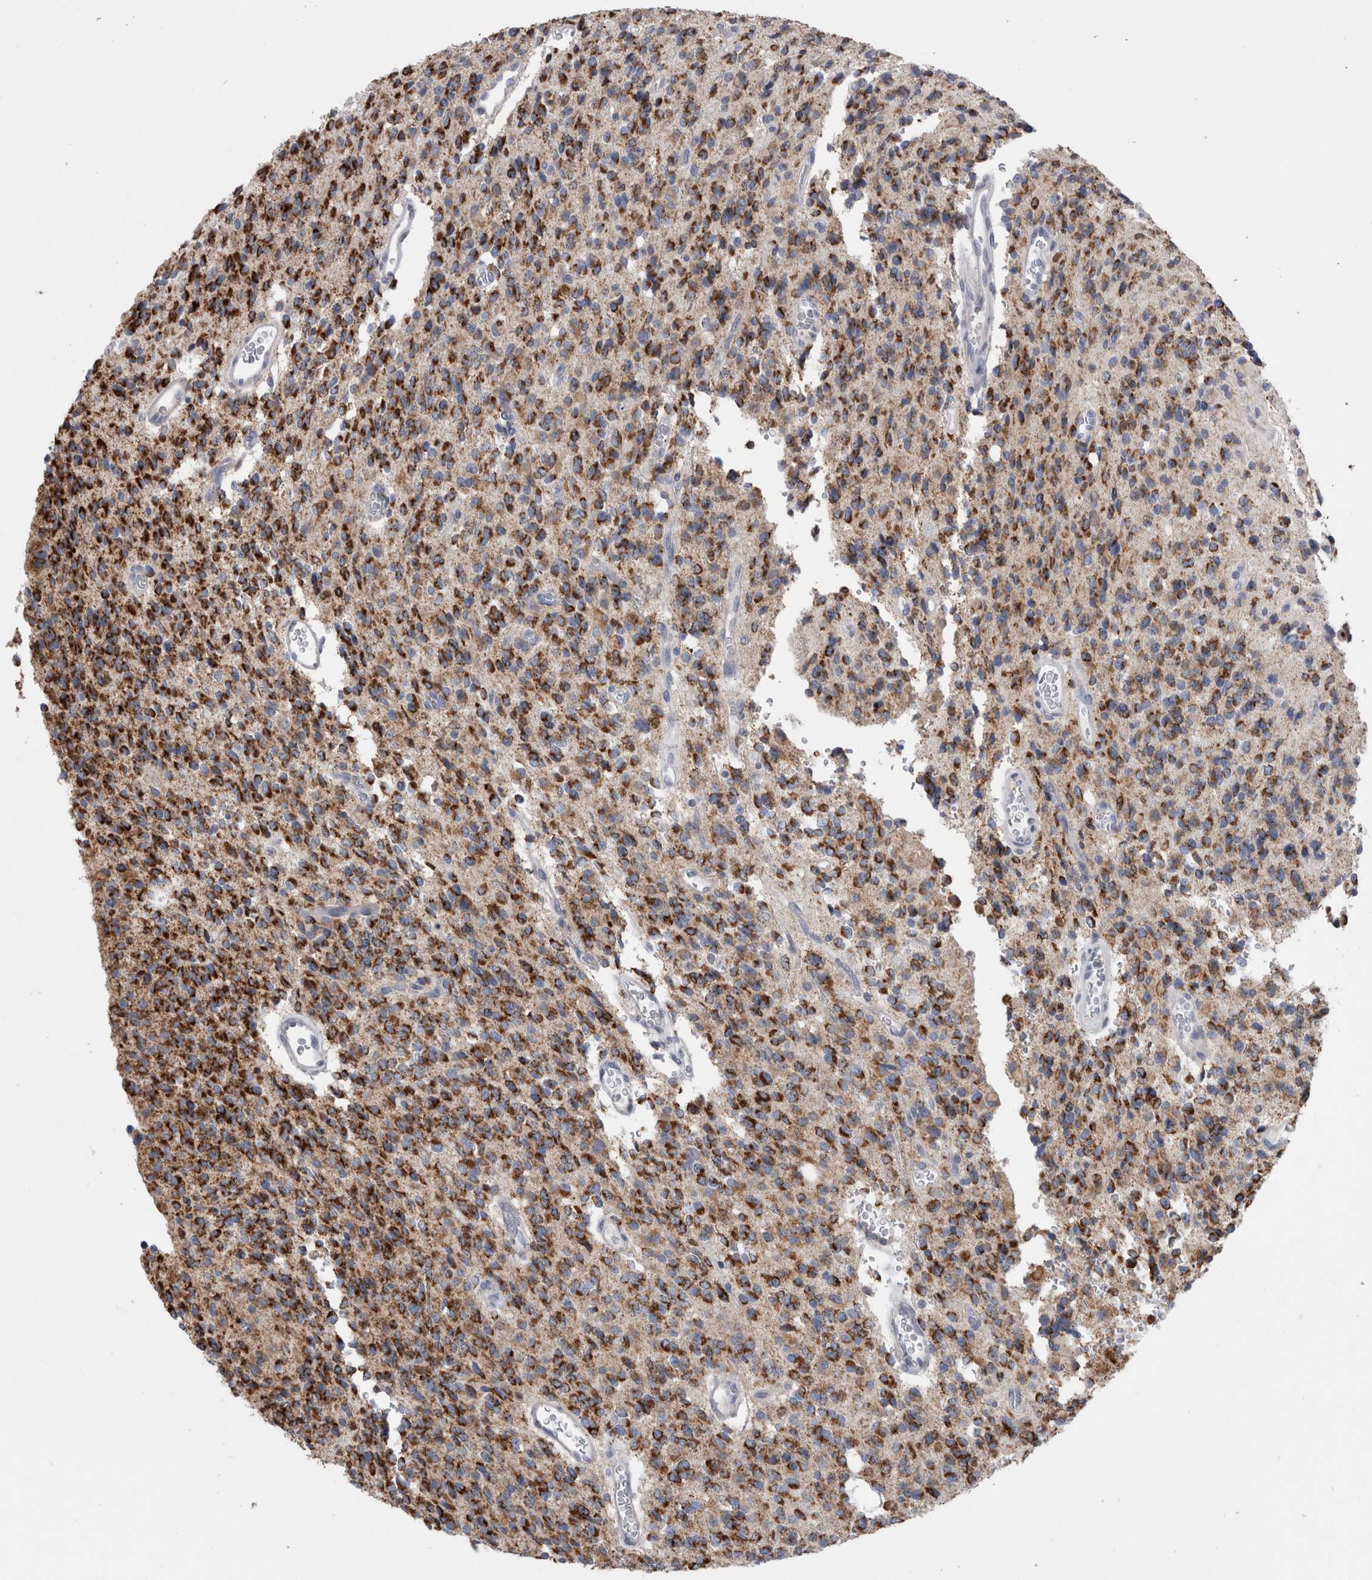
{"staining": {"intensity": "strong", "quantity": ">75%", "location": "cytoplasmic/membranous"}, "tissue": "glioma", "cell_type": "Tumor cells", "image_type": "cancer", "snomed": [{"axis": "morphology", "description": "Glioma, malignant, High grade"}, {"axis": "topography", "description": "Brain"}], "caption": "Malignant high-grade glioma was stained to show a protein in brown. There is high levels of strong cytoplasmic/membranous expression in about >75% of tumor cells.", "gene": "GDAP1", "patient": {"sex": "male", "age": 34}}